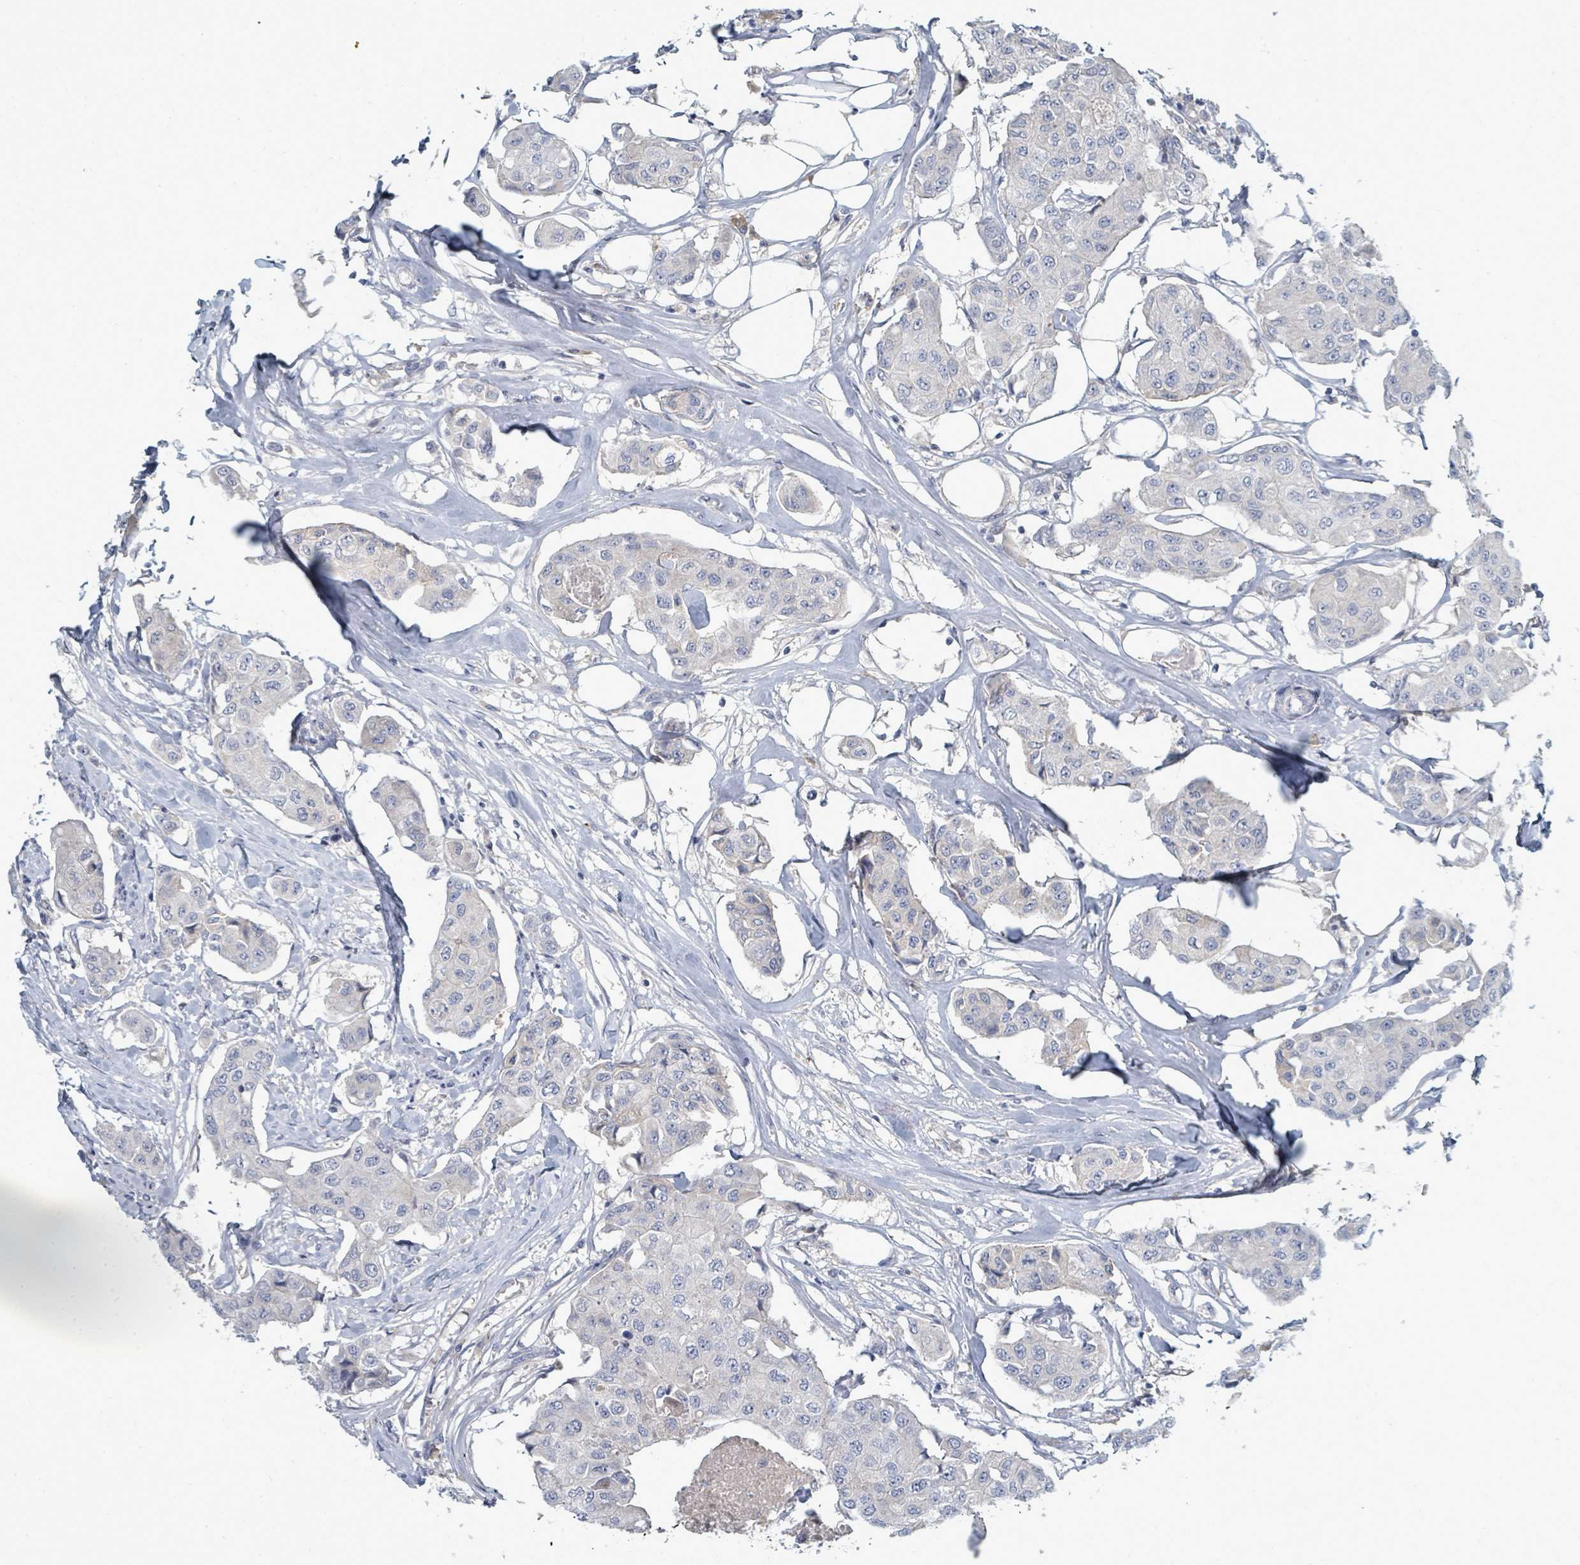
{"staining": {"intensity": "negative", "quantity": "none", "location": "none"}, "tissue": "breast cancer", "cell_type": "Tumor cells", "image_type": "cancer", "snomed": [{"axis": "morphology", "description": "Duct carcinoma"}, {"axis": "topography", "description": "Breast"}, {"axis": "topography", "description": "Lymph node"}], "caption": "Immunohistochemical staining of human invasive ductal carcinoma (breast) shows no significant expression in tumor cells.", "gene": "SLC25A23", "patient": {"sex": "female", "age": 80}}